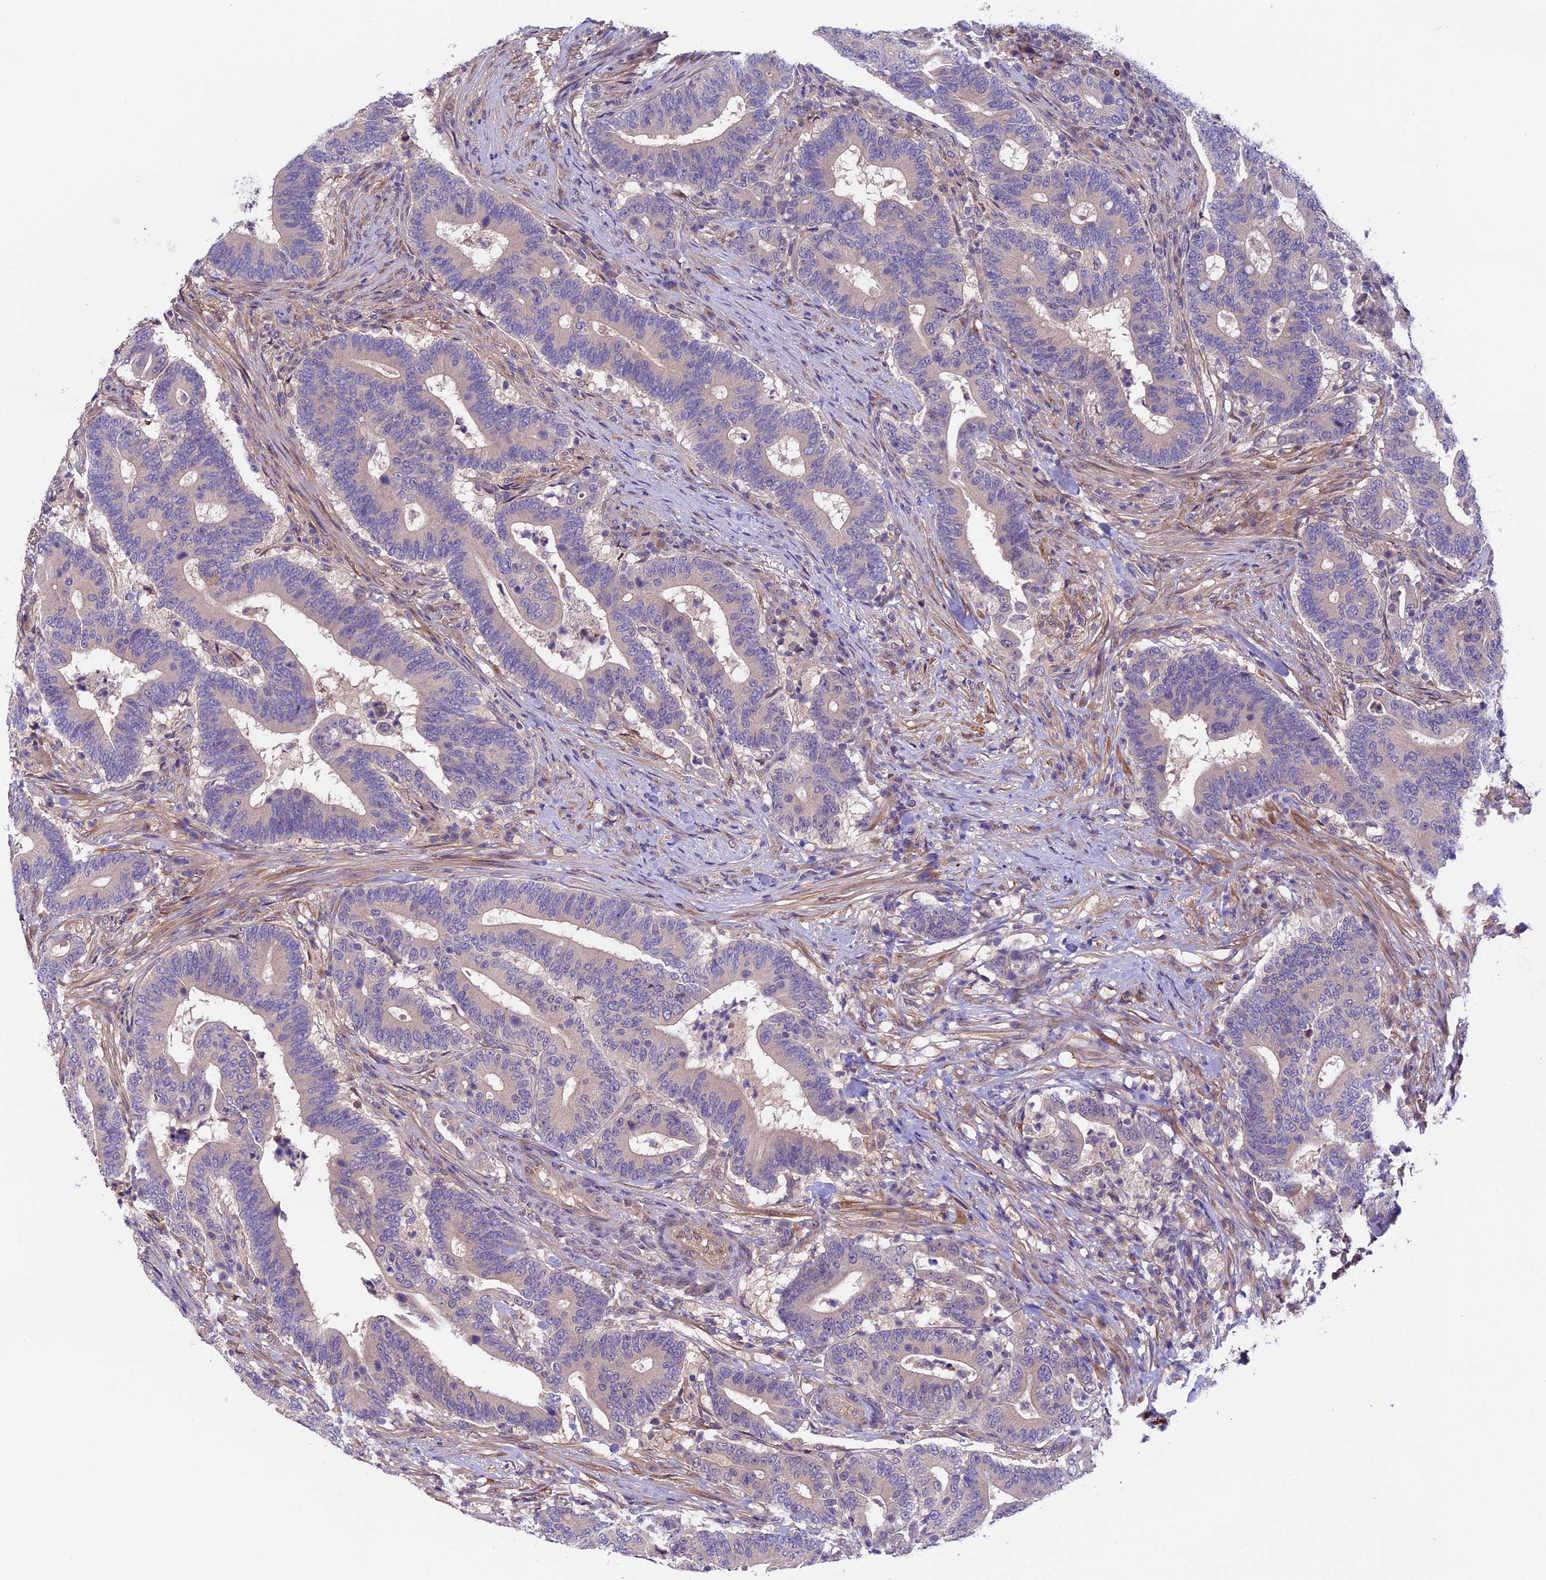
{"staining": {"intensity": "negative", "quantity": "none", "location": "none"}, "tissue": "colorectal cancer", "cell_type": "Tumor cells", "image_type": "cancer", "snomed": [{"axis": "morphology", "description": "Adenocarcinoma, NOS"}, {"axis": "topography", "description": "Colon"}], "caption": "Colorectal adenocarcinoma stained for a protein using immunohistochemistry (IHC) shows no staining tumor cells.", "gene": "CCDC9B", "patient": {"sex": "female", "age": 66}}